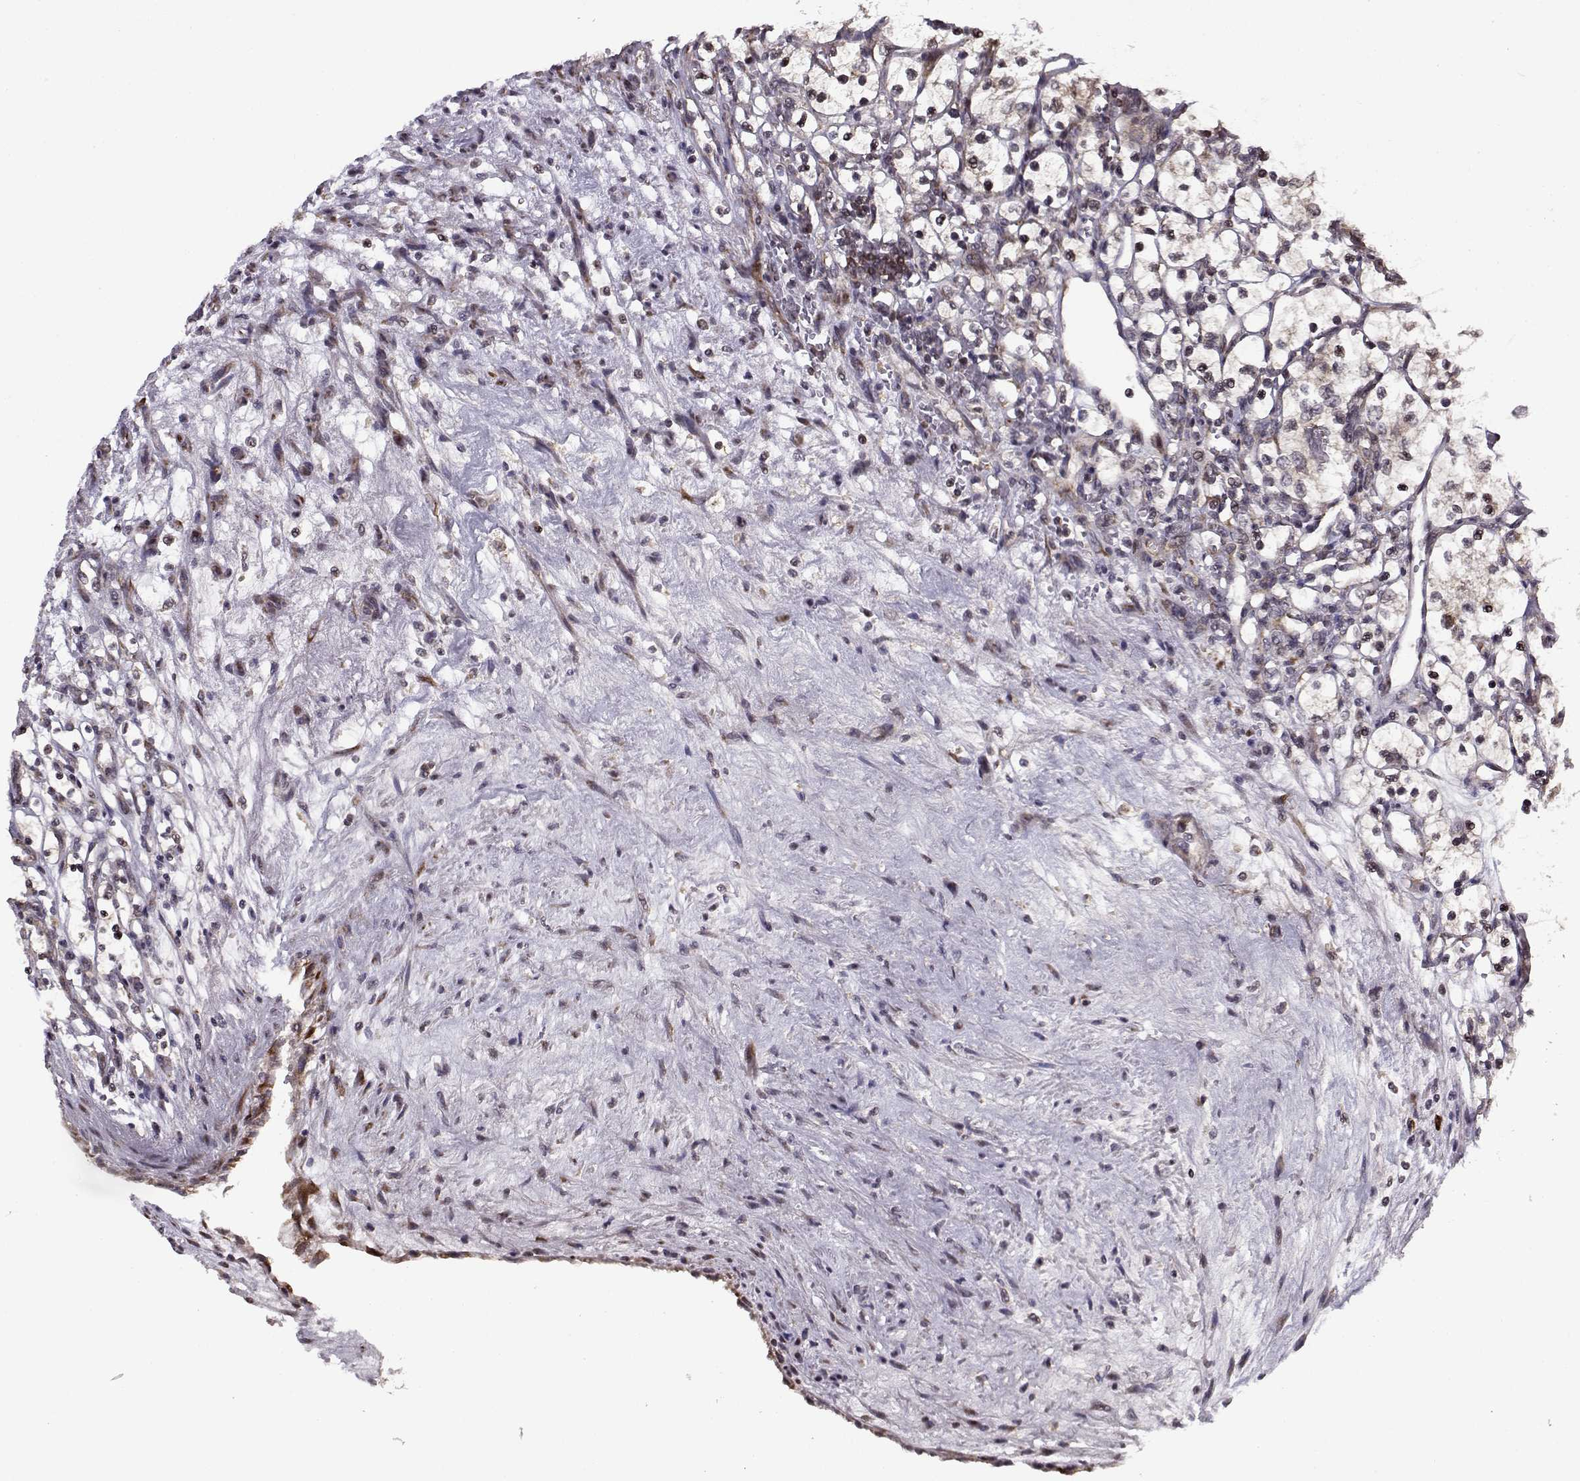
{"staining": {"intensity": "weak", "quantity": "<25%", "location": "cytoplasmic/membranous"}, "tissue": "renal cancer", "cell_type": "Tumor cells", "image_type": "cancer", "snomed": [{"axis": "morphology", "description": "Adenocarcinoma, NOS"}, {"axis": "topography", "description": "Kidney"}], "caption": "Immunohistochemistry of human renal cancer (adenocarcinoma) reveals no staining in tumor cells.", "gene": "RPL31", "patient": {"sex": "female", "age": 69}}